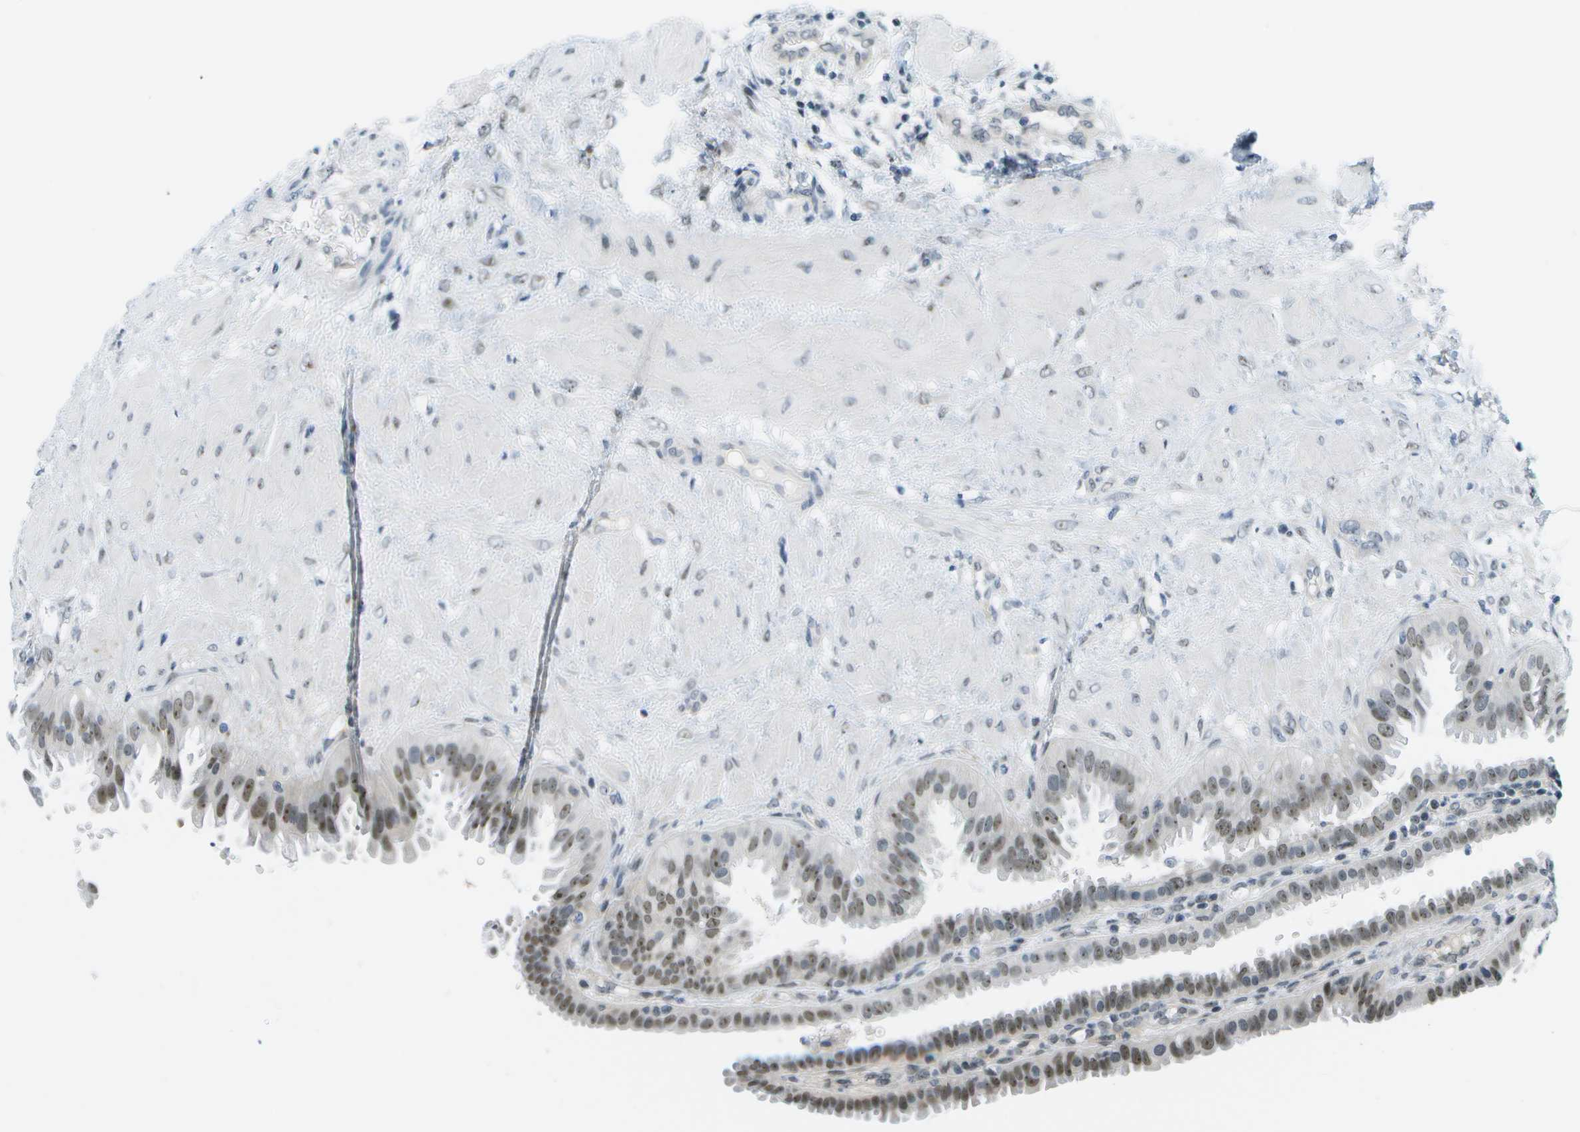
{"staining": {"intensity": "weak", "quantity": "25%-75%", "location": "nuclear"}, "tissue": "fallopian tube", "cell_type": "Glandular cells", "image_type": "normal", "snomed": [{"axis": "morphology", "description": "Normal tissue, NOS"}, {"axis": "topography", "description": "Fallopian tube"}, {"axis": "topography", "description": "Placenta"}], "caption": "Immunohistochemical staining of unremarkable human fallopian tube displays low levels of weak nuclear expression in about 25%-75% of glandular cells.", "gene": "PITHD1", "patient": {"sex": "female", "age": 34}}